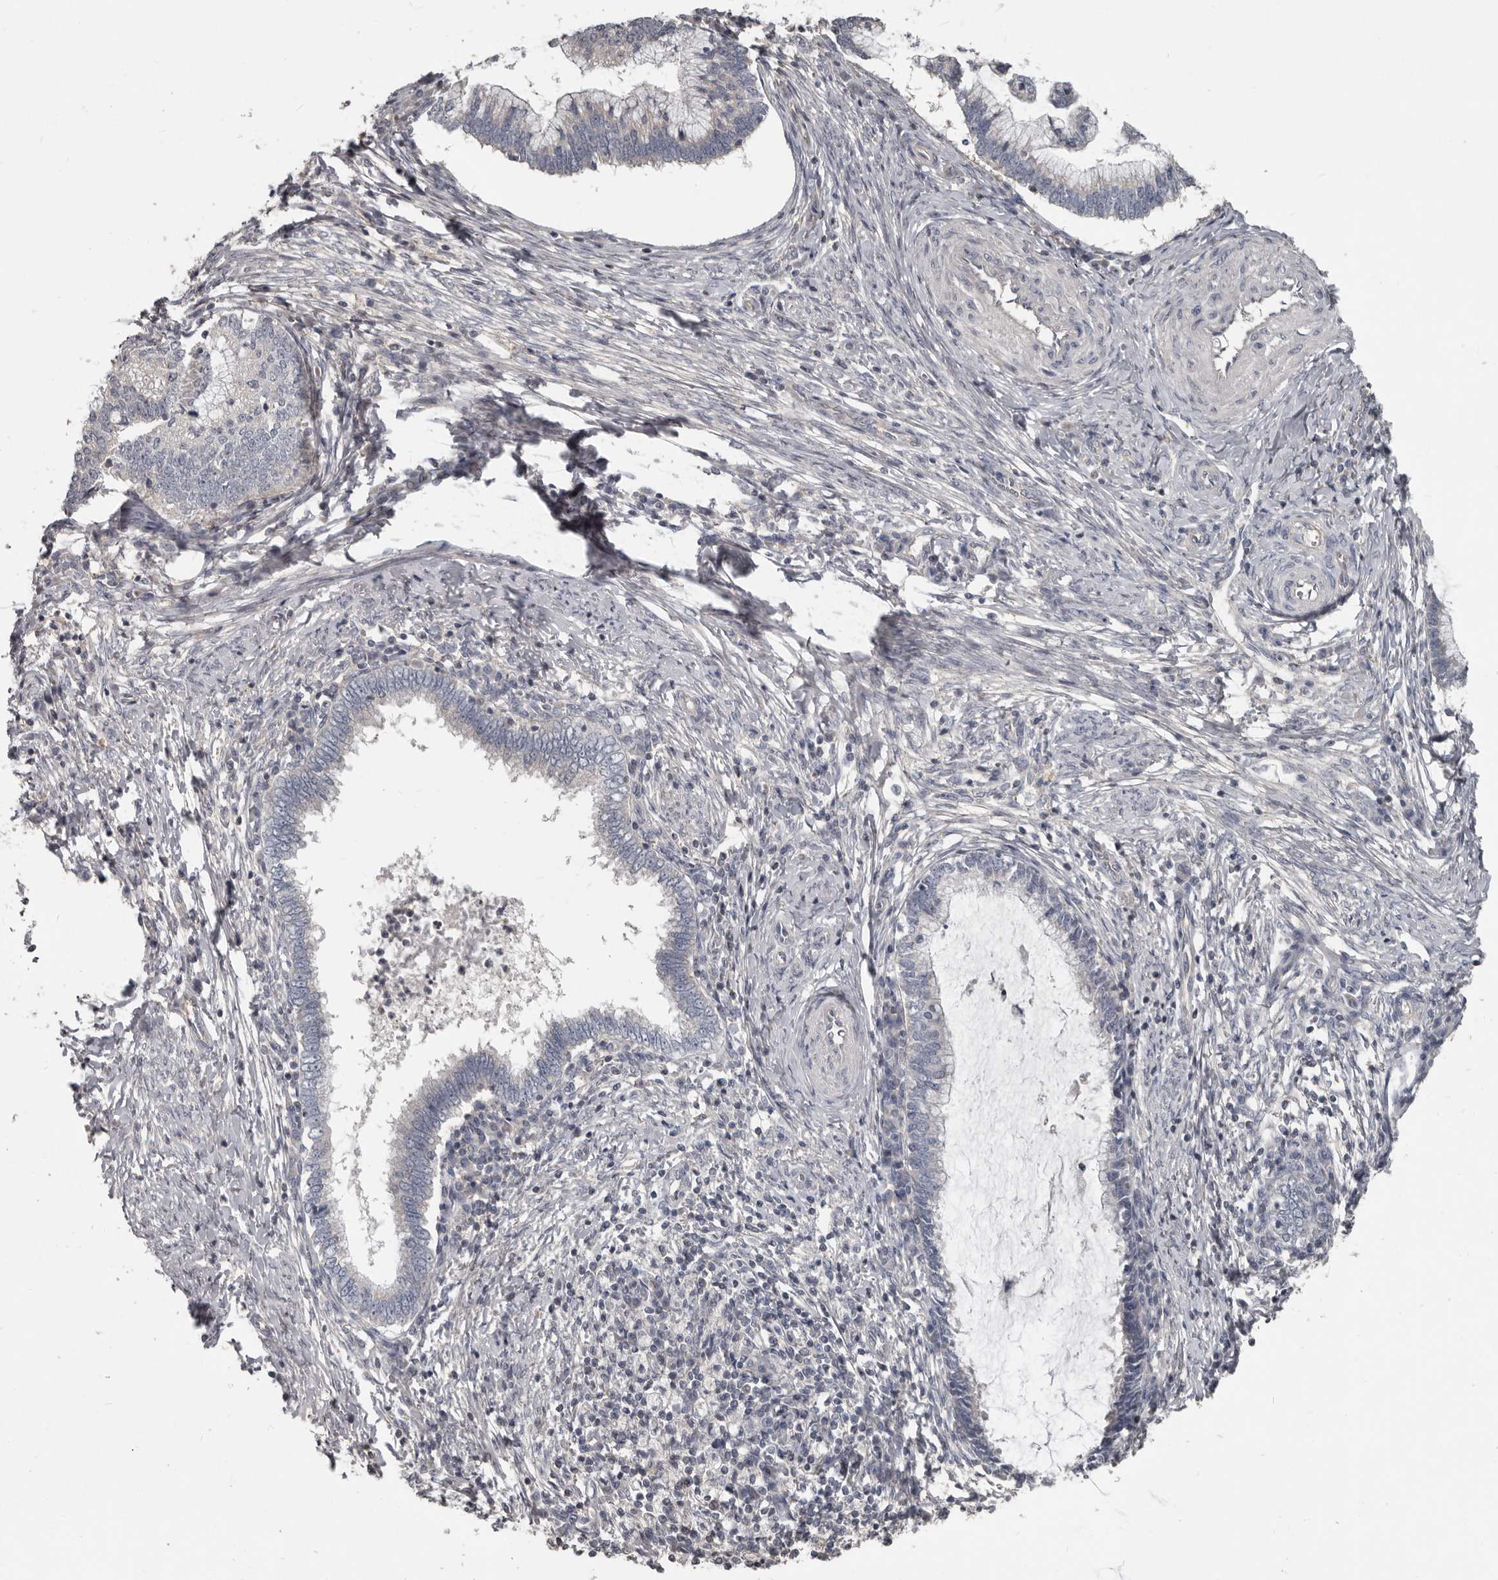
{"staining": {"intensity": "negative", "quantity": "none", "location": "none"}, "tissue": "cervical cancer", "cell_type": "Tumor cells", "image_type": "cancer", "snomed": [{"axis": "morphology", "description": "Adenocarcinoma, NOS"}, {"axis": "topography", "description": "Cervix"}], "caption": "Immunohistochemistry image of neoplastic tissue: cervical cancer stained with DAB displays no significant protein expression in tumor cells. Nuclei are stained in blue.", "gene": "CA6", "patient": {"sex": "female", "age": 36}}